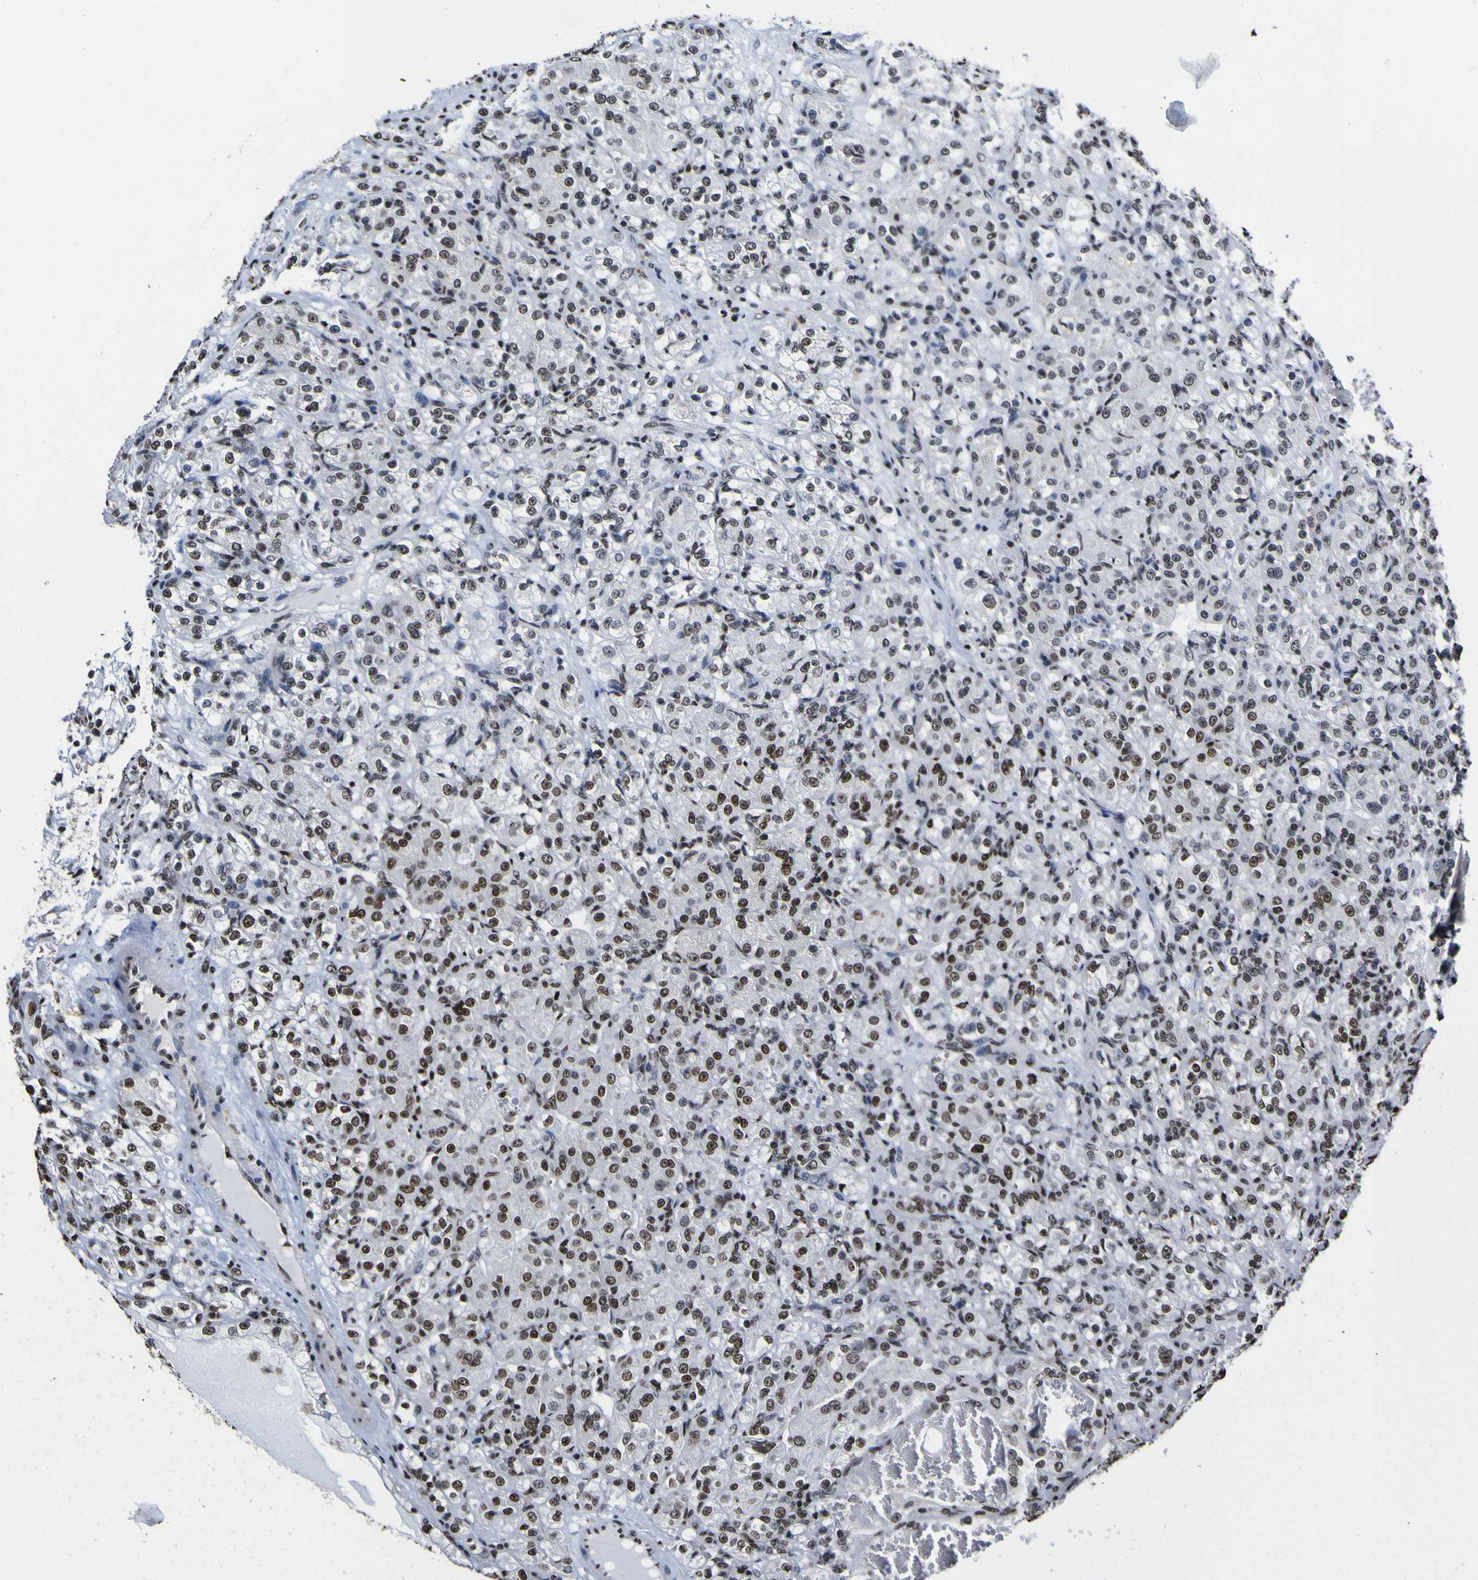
{"staining": {"intensity": "strong", "quantity": "25%-75%", "location": "nuclear"}, "tissue": "renal cancer", "cell_type": "Tumor cells", "image_type": "cancer", "snomed": [{"axis": "morphology", "description": "Adenocarcinoma, NOS"}, {"axis": "topography", "description": "Kidney"}], "caption": "Tumor cells exhibit high levels of strong nuclear staining in about 25%-75% of cells in human renal cancer.", "gene": "PIAS1", "patient": {"sex": "male", "age": 61}}